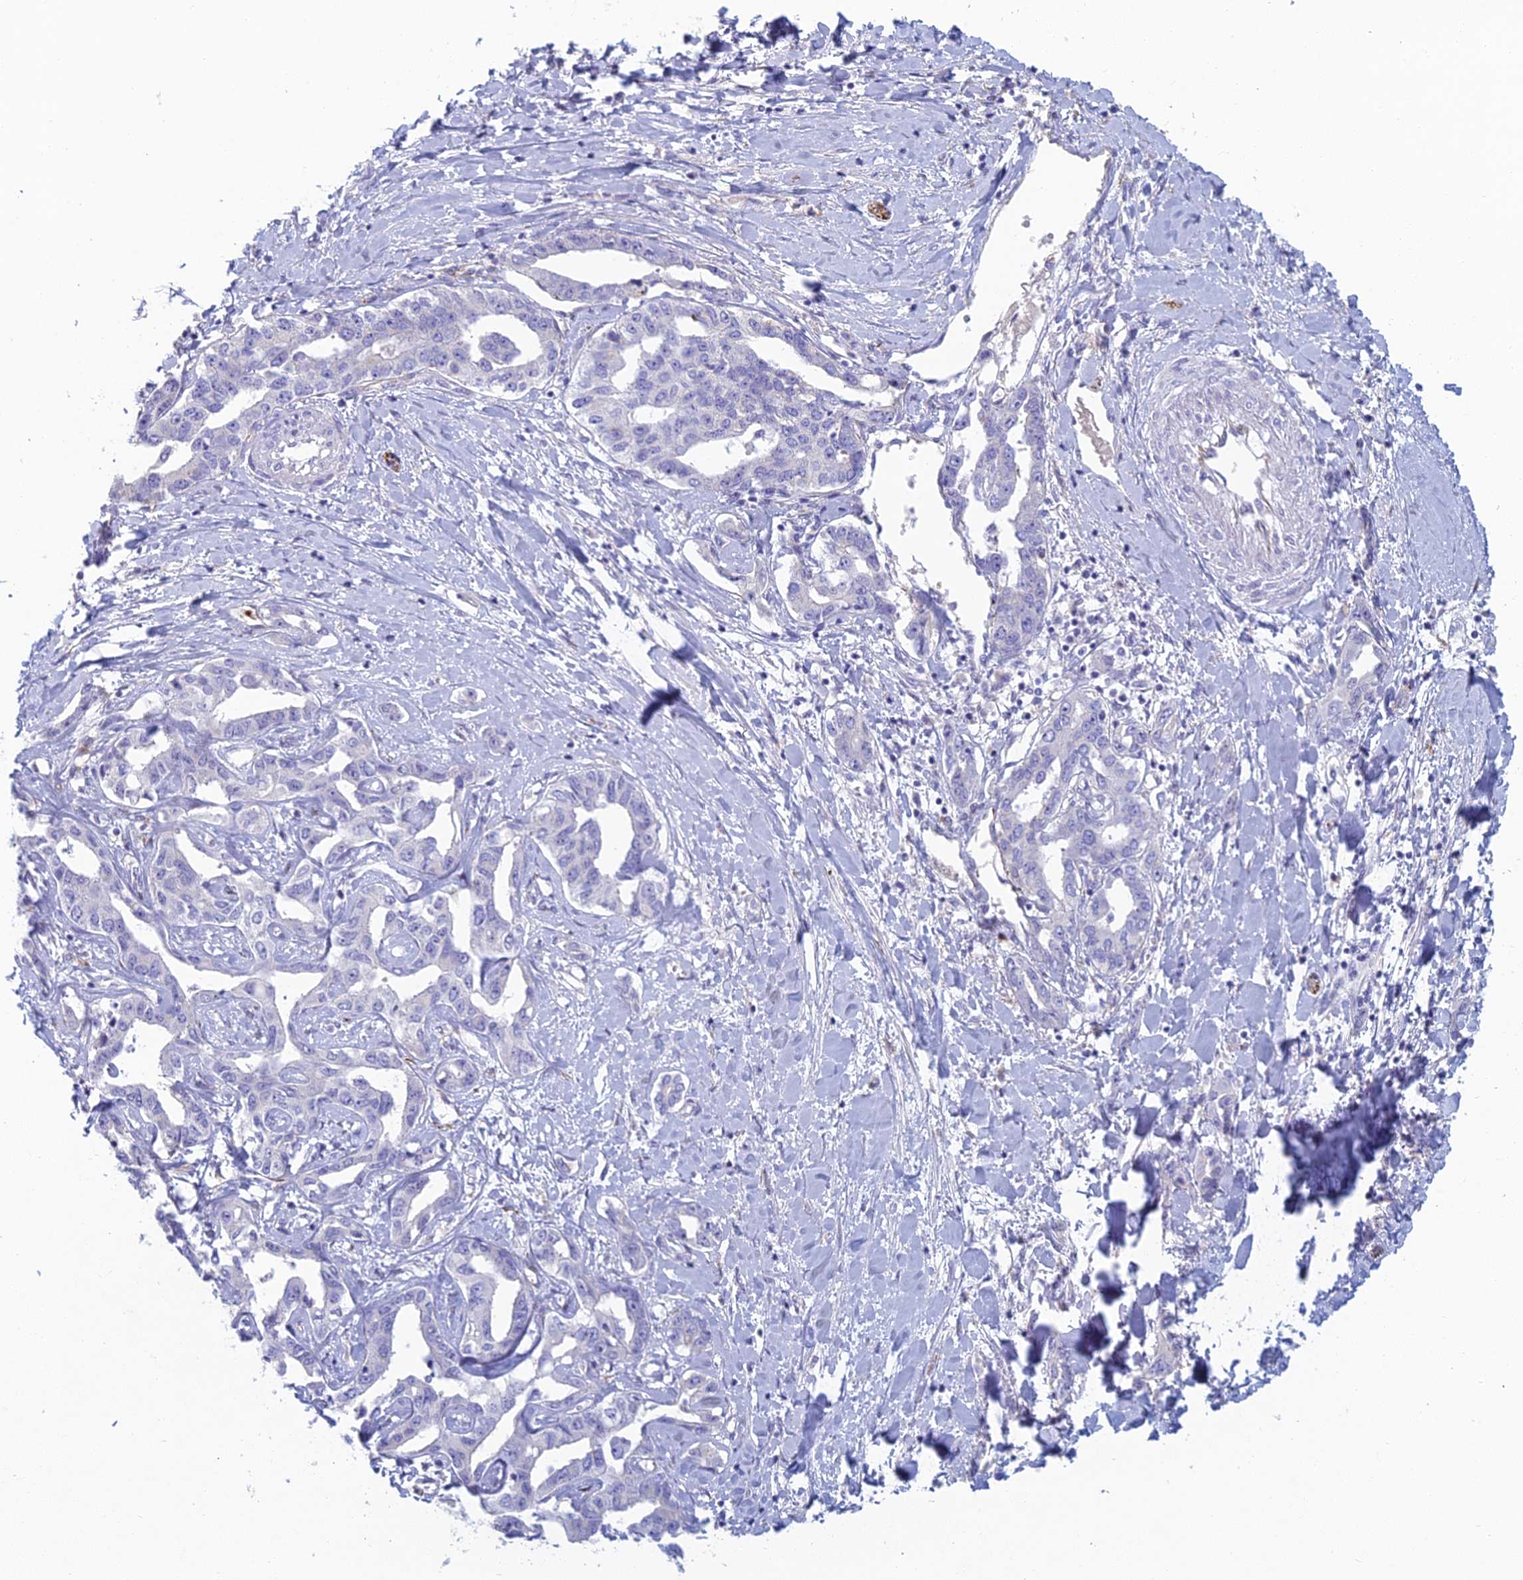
{"staining": {"intensity": "negative", "quantity": "none", "location": "none"}, "tissue": "liver cancer", "cell_type": "Tumor cells", "image_type": "cancer", "snomed": [{"axis": "morphology", "description": "Cholangiocarcinoma"}, {"axis": "topography", "description": "Liver"}], "caption": "The micrograph displays no significant positivity in tumor cells of liver cancer.", "gene": "FERD3L", "patient": {"sex": "male", "age": 59}}